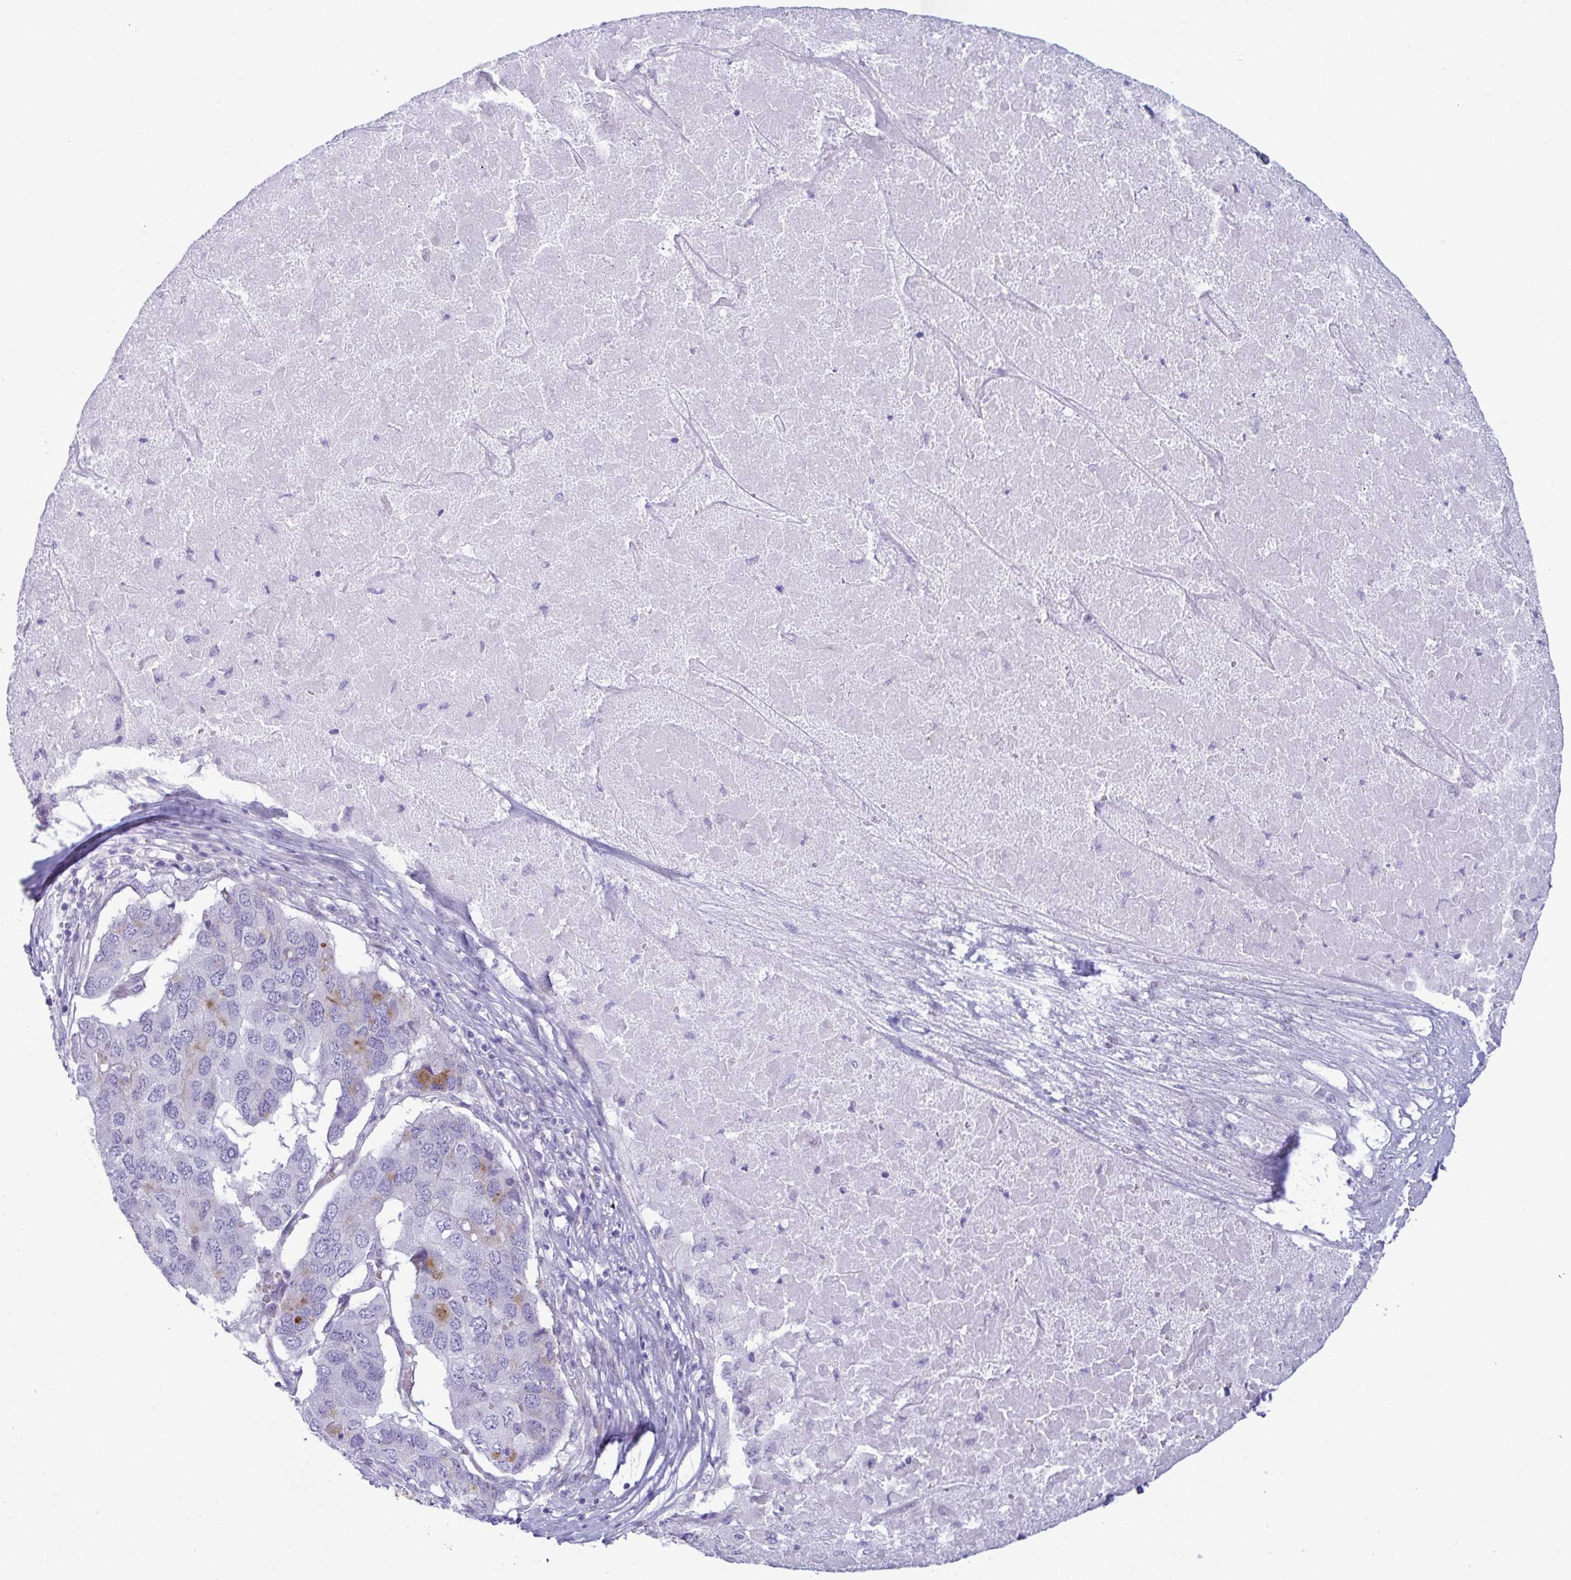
{"staining": {"intensity": "moderate", "quantity": "<25%", "location": "cytoplasmic/membranous"}, "tissue": "pancreatic cancer", "cell_type": "Tumor cells", "image_type": "cancer", "snomed": [{"axis": "morphology", "description": "Adenocarcinoma, NOS"}, {"axis": "topography", "description": "Pancreas"}], "caption": "Tumor cells exhibit low levels of moderate cytoplasmic/membranous staining in about <25% of cells in human adenocarcinoma (pancreatic).", "gene": "ZNF684", "patient": {"sex": "male", "age": 50}}